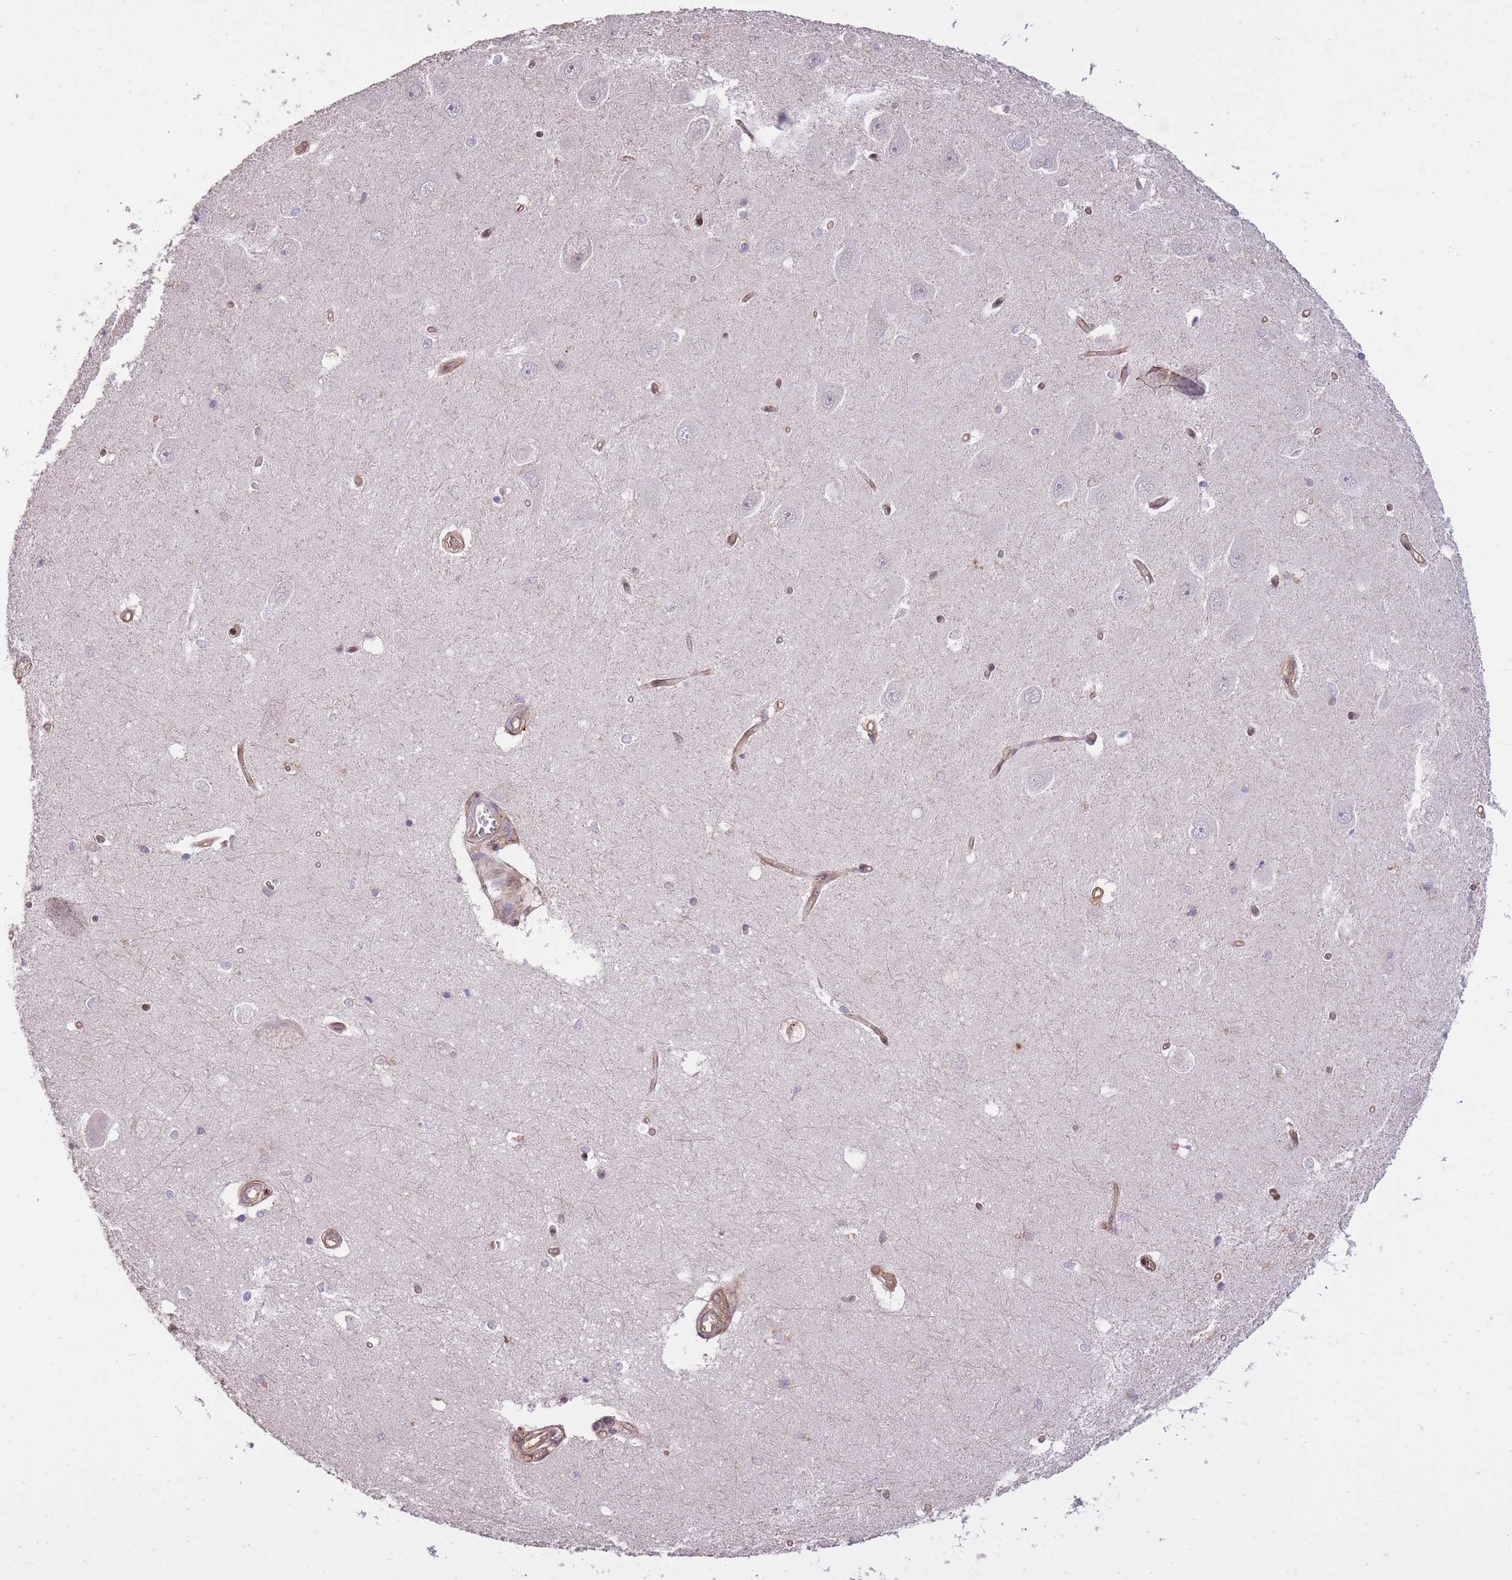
{"staining": {"intensity": "negative", "quantity": "none", "location": "none"}, "tissue": "hippocampus", "cell_type": "Glial cells", "image_type": "normal", "snomed": [{"axis": "morphology", "description": "Normal tissue, NOS"}, {"axis": "topography", "description": "Hippocampus"}], "caption": "An IHC micrograph of unremarkable hippocampus is shown. There is no staining in glial cells of hippocampus.", "gene": "PLD1", "patient": {"sex": "male", "age": 45}}